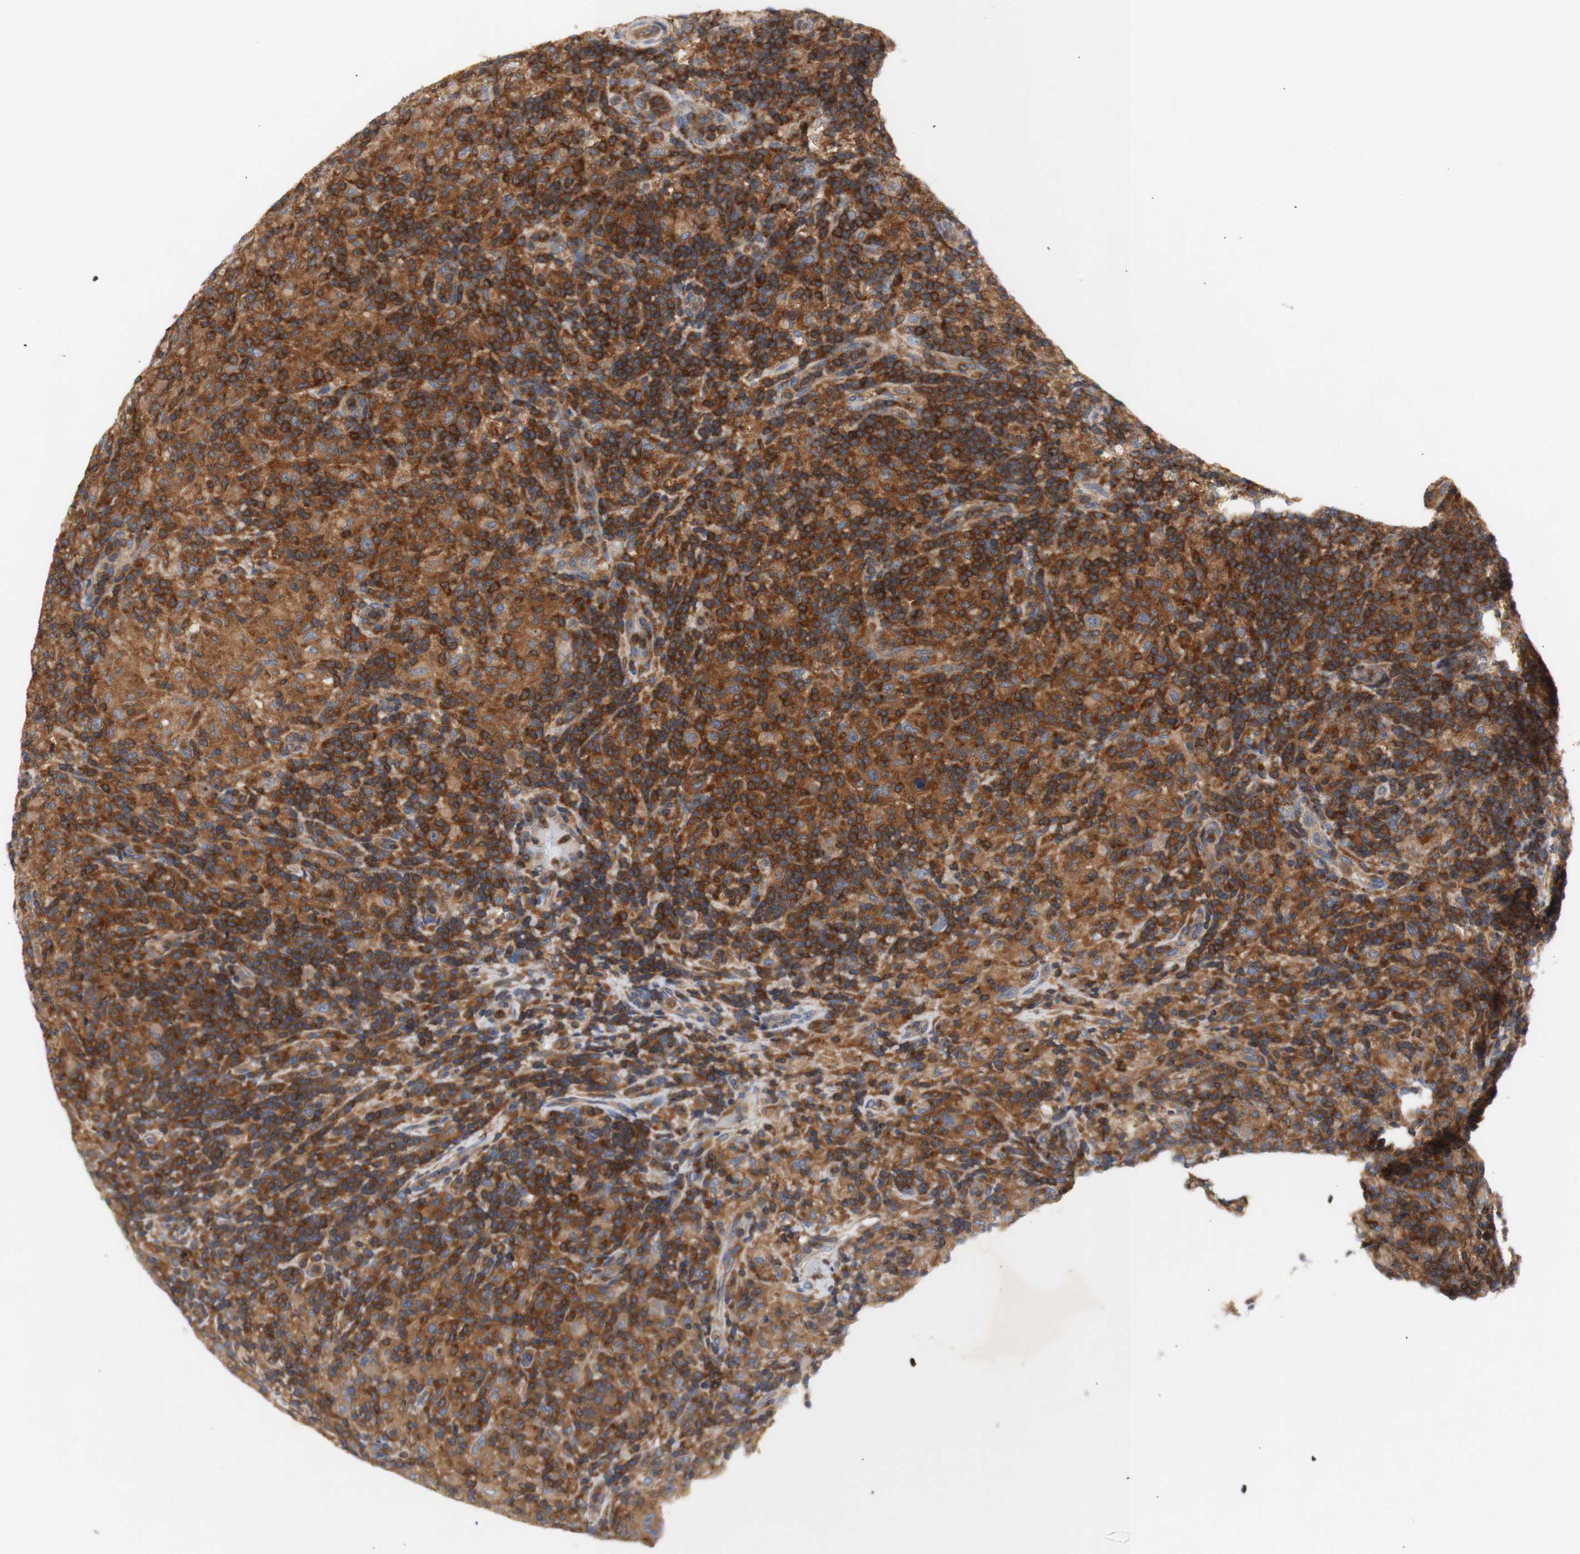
{"staining": {"intensity": "moderate", "quantity": ">75%", "location": "cytoplasmic/membranous"}, "tissue": "lymphoma", "cell_type": "Tumor cells", "image_type": "cancer", "snomed": [{"axis": "morphology", "description": "Hodgkin's disease, NOS"}, {"axis": "topography", "description": "Lymph node"}], "caption": "Lymphoma stained with DAB immunohistochemistry (IHC) exhibits medium levels of moderate cytoplasmic/membranous expression in about >75% of tumor cells. (Stains: DAB (3,3'-diaminobenzidine) in brown, nuclei in blue, Microscopy: brightfield microscopy at high magnification).", "gene": "IKBKG", "patient": {"sex": "male", "age": 70}}